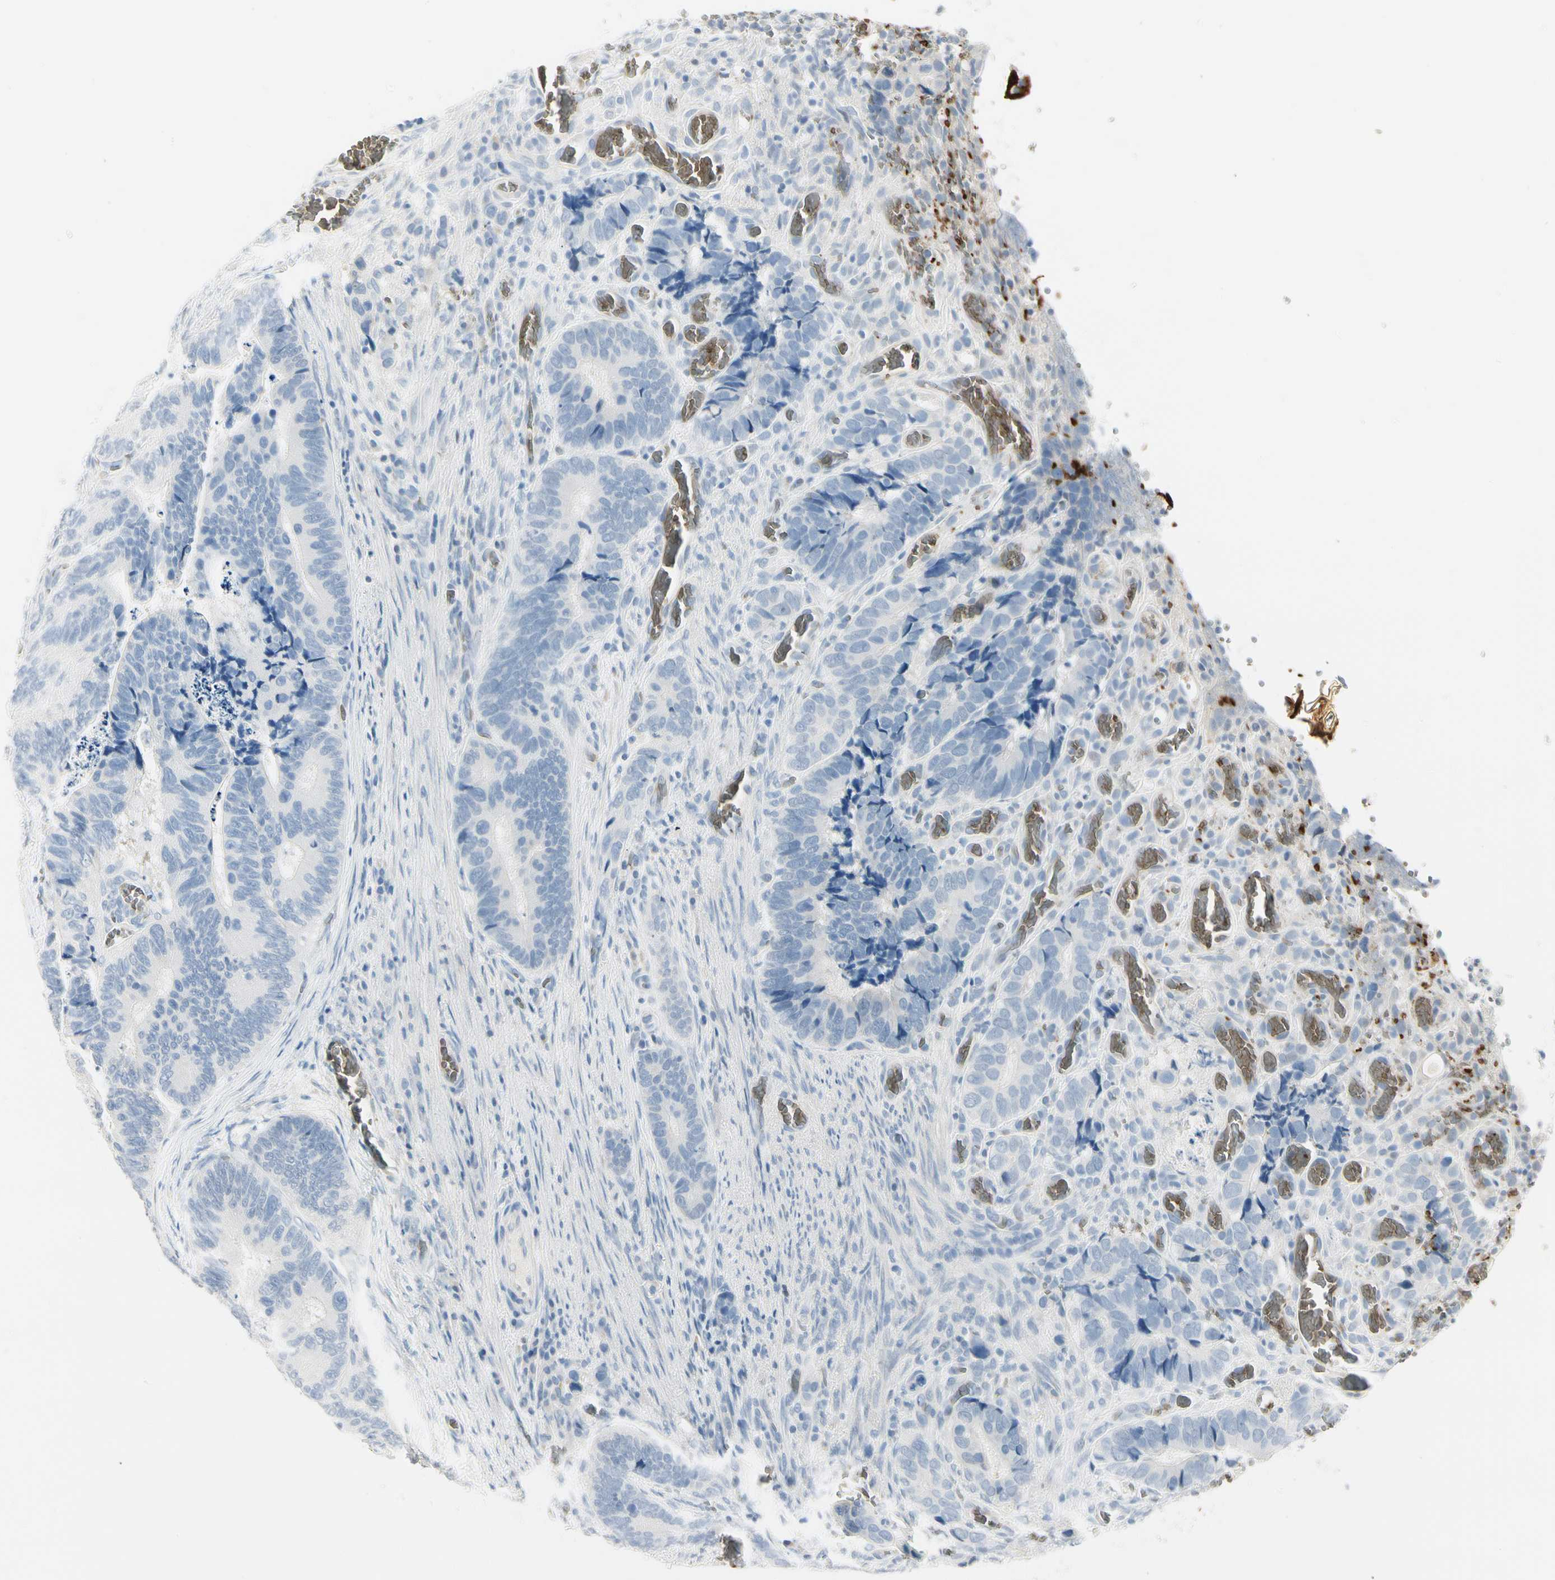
{"staining": {"intensity": "negative", "quantity": "none", "location": "none"}, "tissue": "colorectal cancer", "cell_type": "Tumor cells", "image_type": "cancer", "snomed": [{"axis": "morphology", "description": "Adenocarcinoma, NOS"}, {"axis": "topography", "description": "Colon"}], "caption": "This is a image of IHC staining of colorectal cancer, which shows no positivity in tumor cells.", "gene": "CA1", "patient": {"sex": "male", "age": 72}}